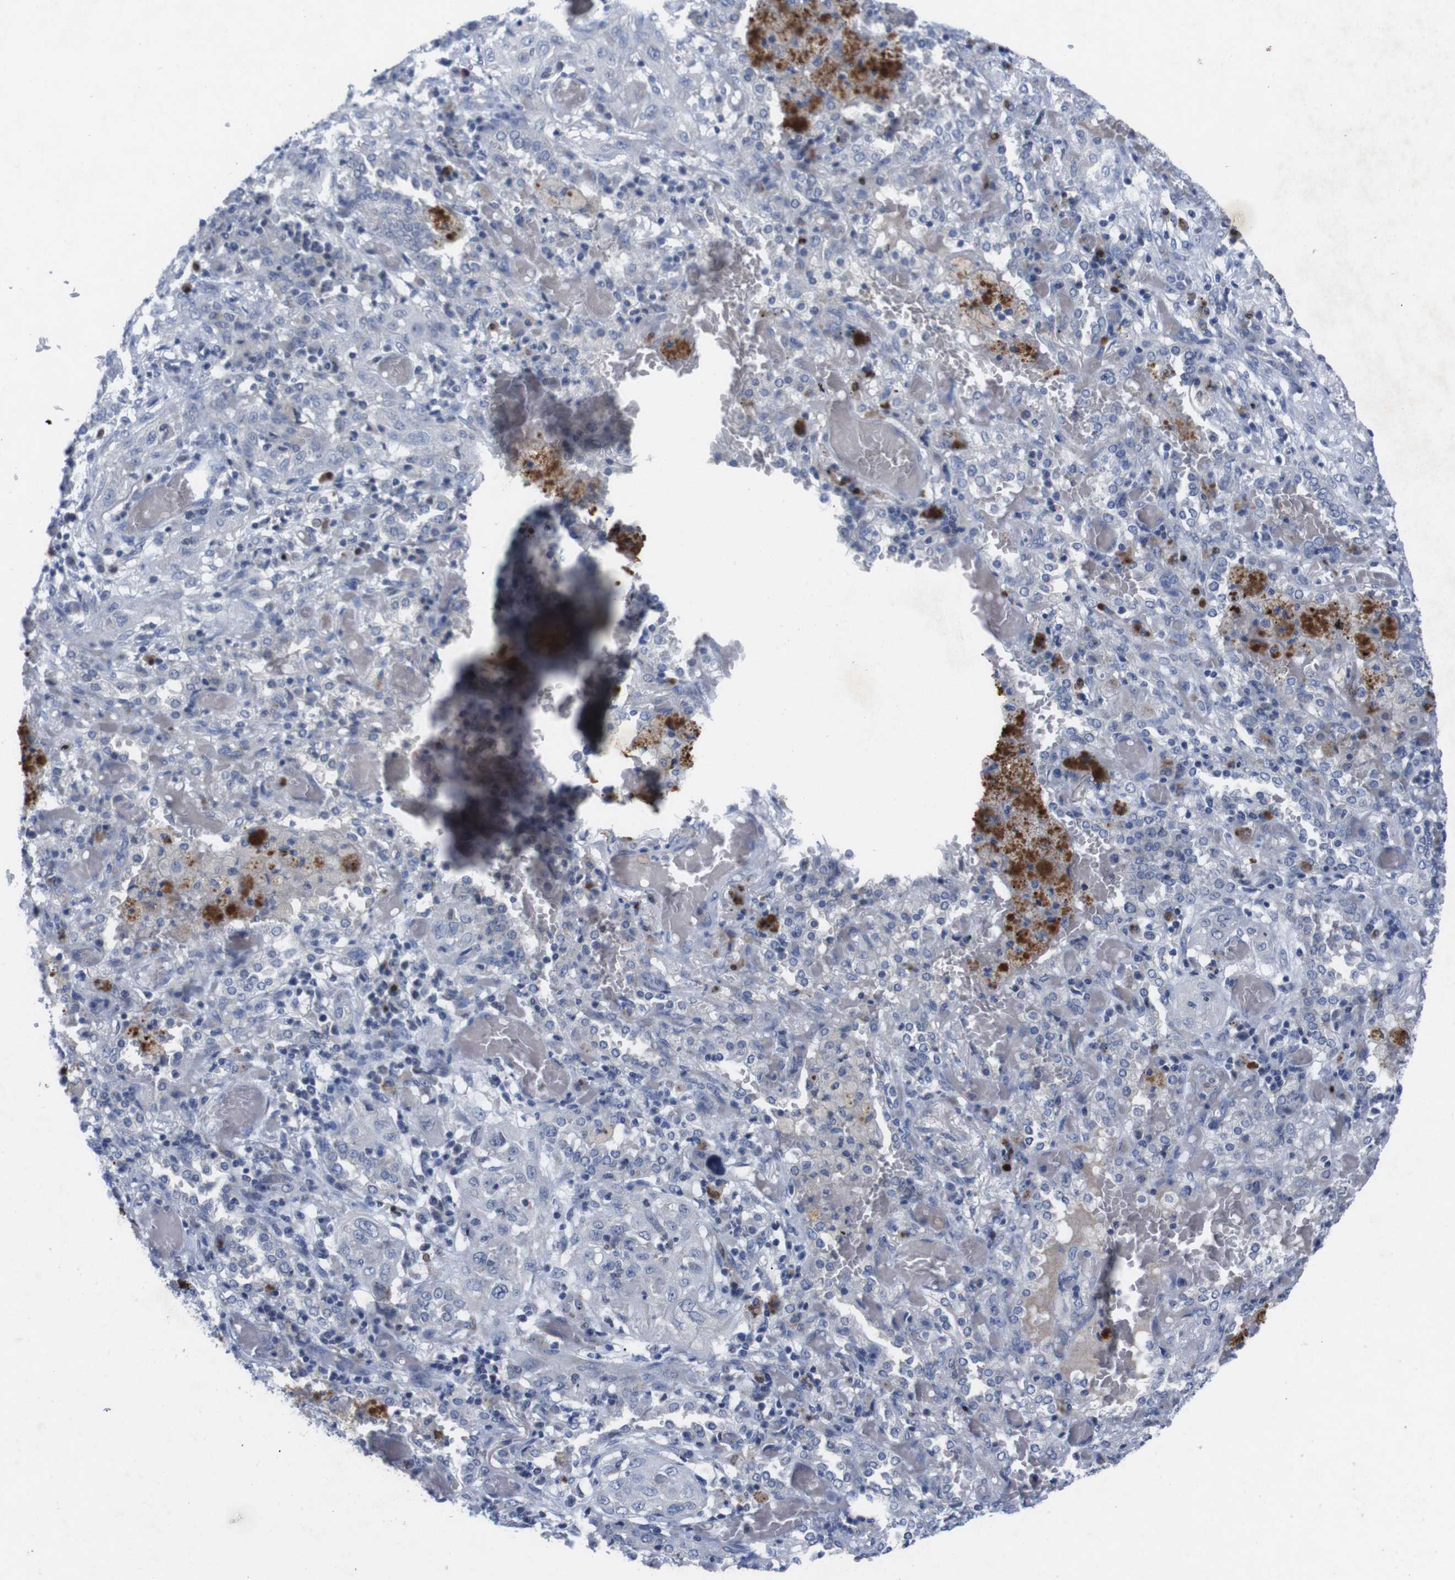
{"staining": {"intensity": "negative", "quantity": "none", "location": "none"}, "tissue": "lung cancer", "cell_type": "Tumor cells", "image_type": "cancer", "snomed": [{"axis": "morphology", "description": "Squamous cell carcinoma, NOS"}, {"axis": "topography", "description": "Lung"}], "caption": "IHC of lung squamous cell carcinoma demonstrates no staining in tumor cells.", "gene": "IRF4", "patient": {"sex": "female", "age": 47}}